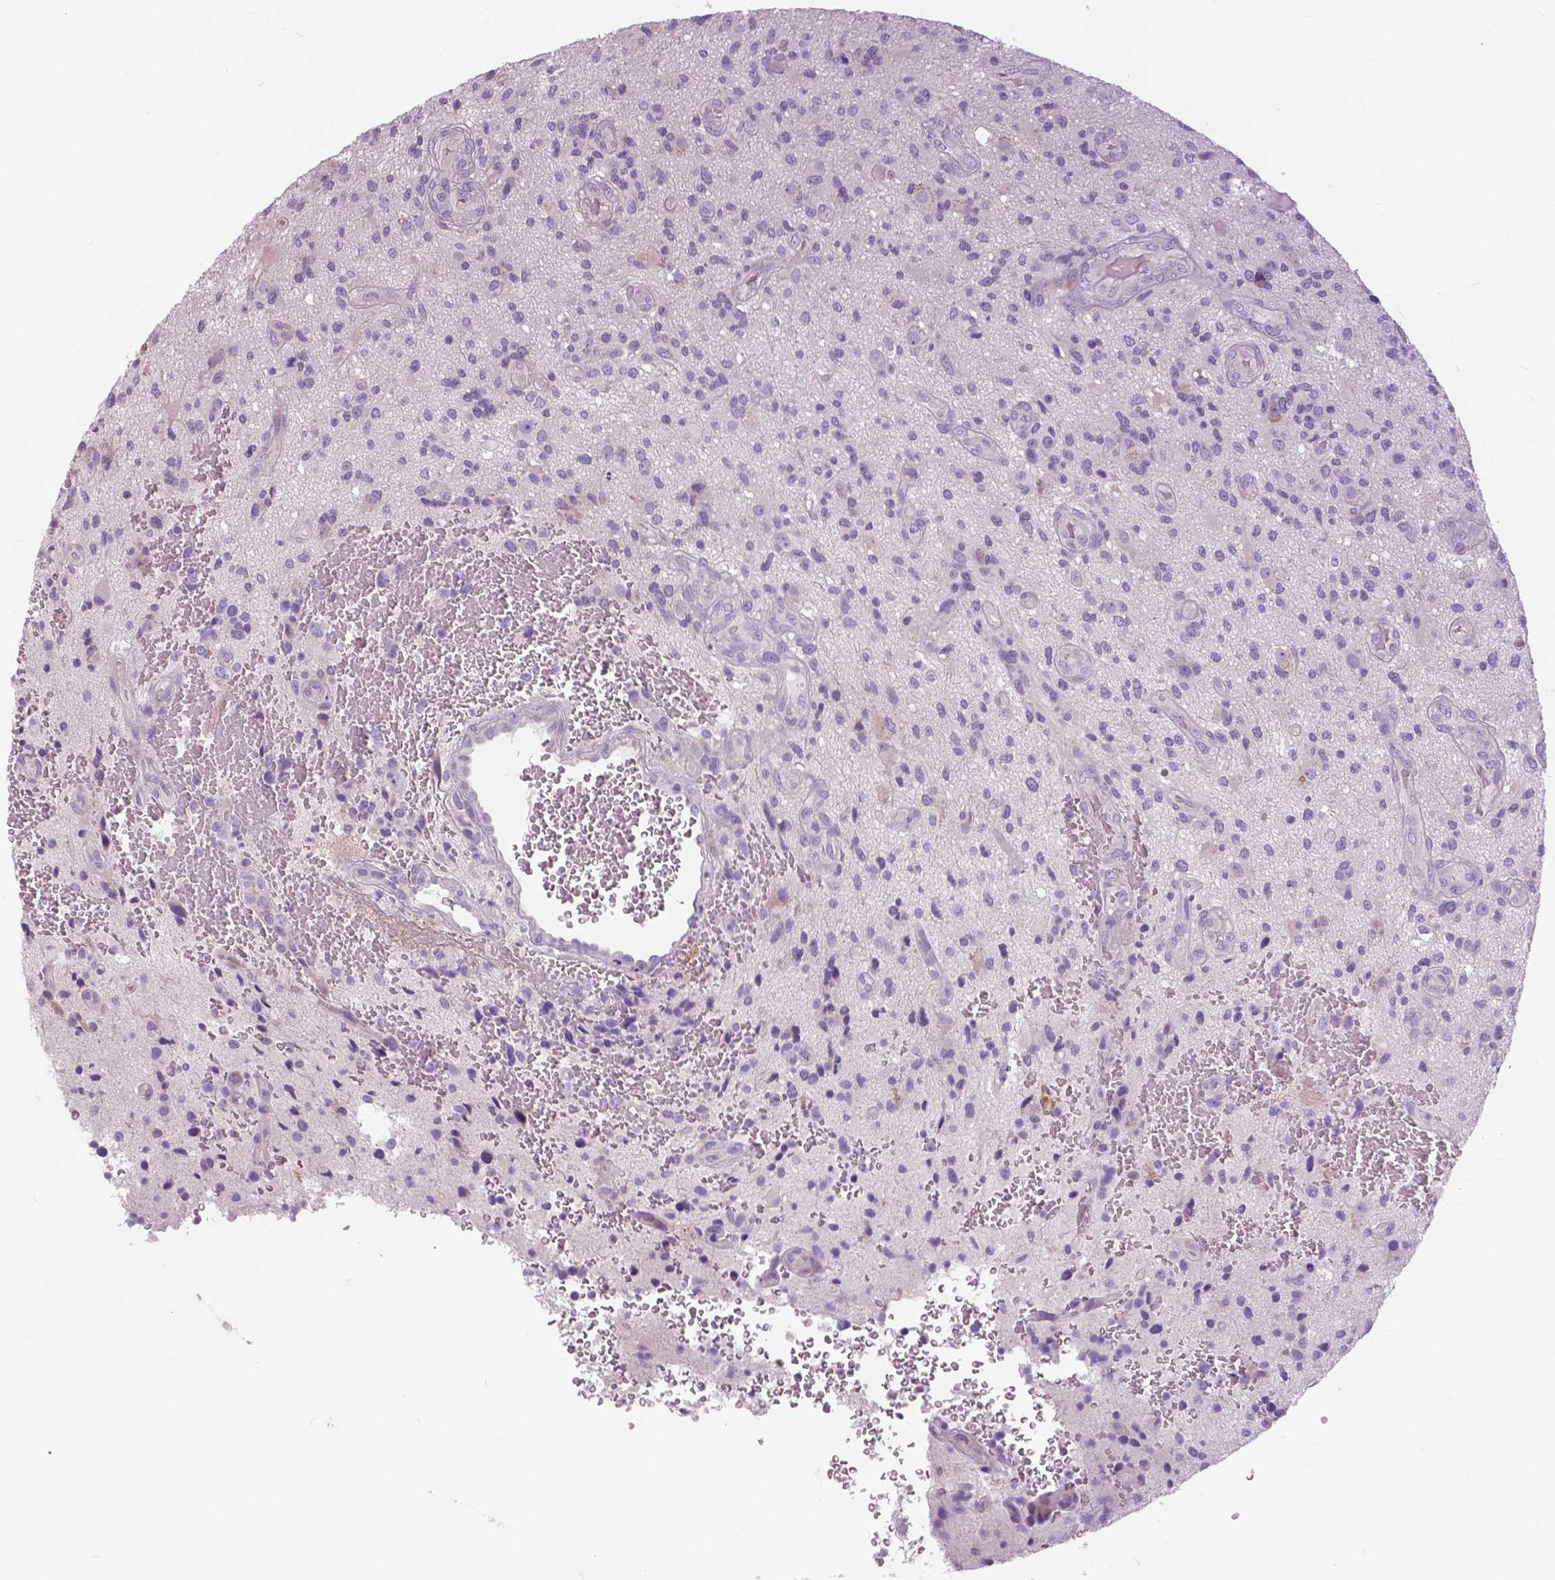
{"staining": {"intensity": "negative", "quantity": "none", "location": "none"}, "tissue": "glioma", "cell_type": "Tumor cells", "image_type": "cancer", "snomed": [{"axis": "morphology", "description": "Glioma, malignant, High grade"}, {"axis": "topography", "description": "Brain"}], "caption": "The immunohistochemistry photomicrograph has no significant staining in tumor cells of glioma tissue. (DAB immunohistochemistry (IHC) visualized using brightfield microscopy, high magnification).", "gene": "SERPINI1", "patient": {"sex": "male", "age": 47}}